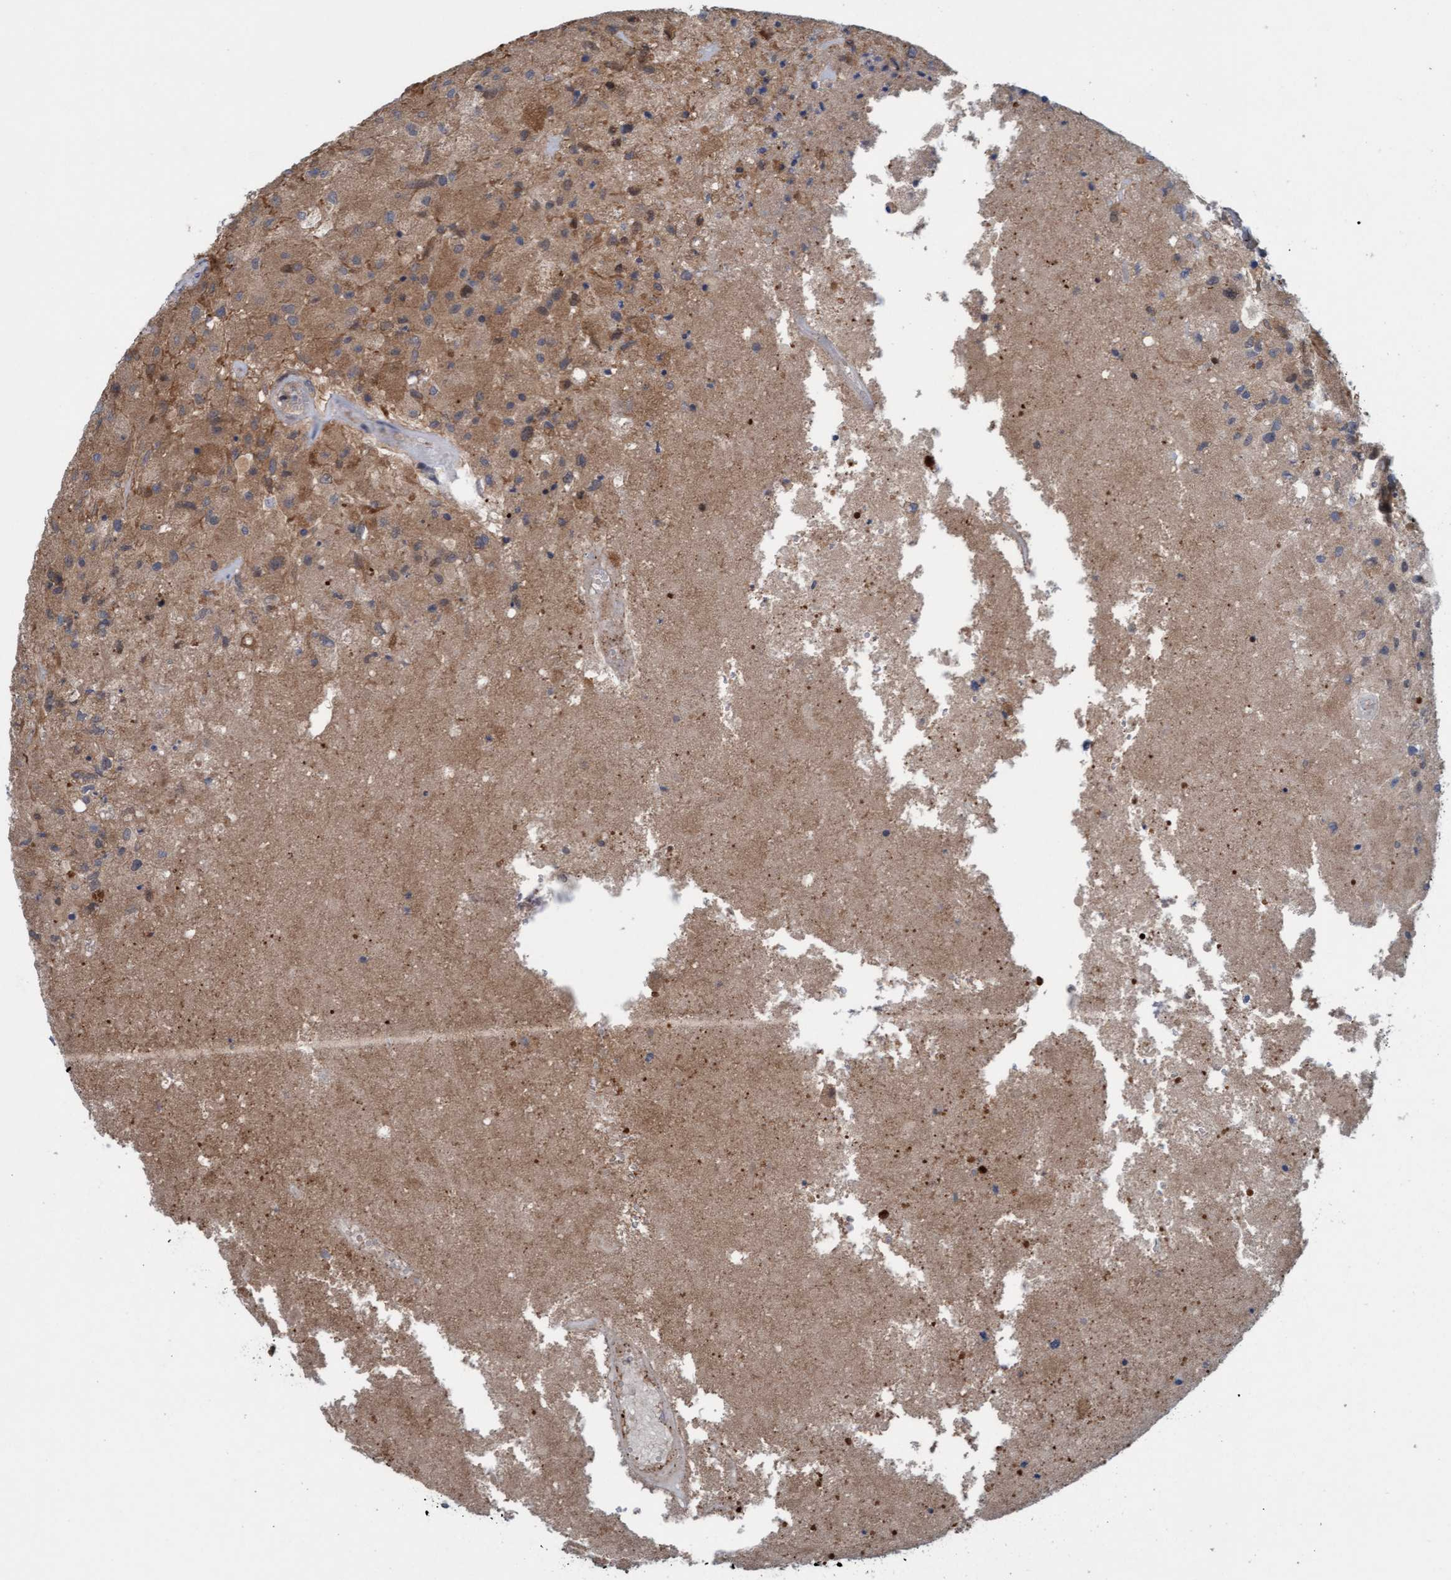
{"staining": {"intensity": "weak", "quantity": ">75%", "location": "cytoplasmic/membranous"}, "tissue": "glioma", "cell_type": "Tumor cells", "image_type": "cancer", "snomed": [{"axis": "morphology", "description": "Normal tissue, NOS"}, {"axis": "morphology", "description": "Glioma, malignant, High grade"}, {"axis": "topography", "description": "Cerebral cortex"}], "caption": "High-grade glioma (malignant) tissue exhibits weak cytoplasmic/membranous positivity in about >75% of tumor cells", "gene": "KLHL25", "patient": {"sex": "male", "age": 77}}